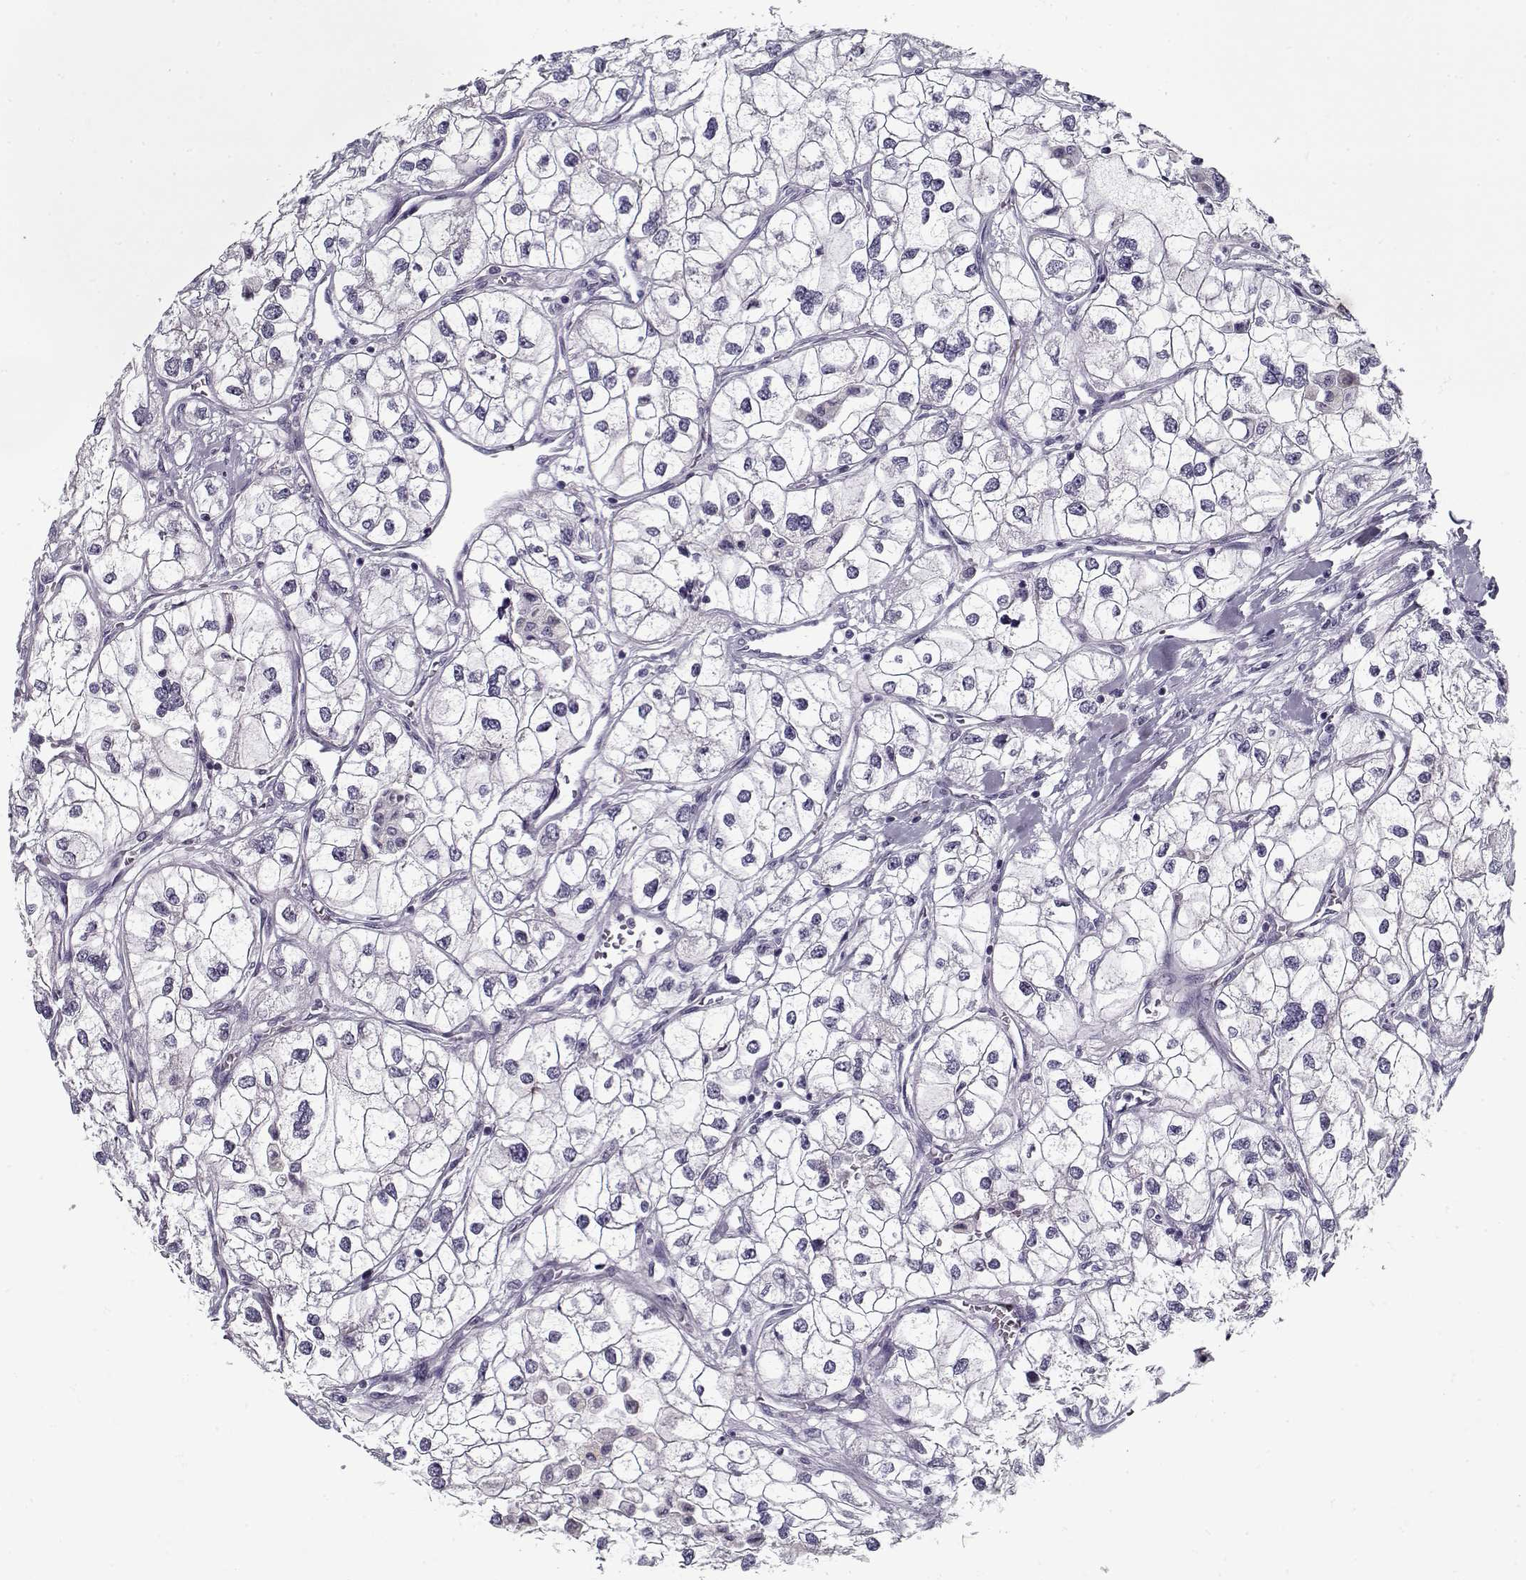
{"staining": {"intensity": "negative", "quantity": "none", "location": "none"}, "tissue": "renal cancer", "cell_type": "Tumor cells", "image_type": "cancer", "snomed": [{"axis": "morphology", "description": "Adenocarcinoma, NOS"}, {"axis": "topography", "description": "Kidney"}], "caption": "The image reveals no staining of tumor cells in renal cancer (adenocarcinoma).", "gene": "SPACA9", "patient": {"sex": "male", "age": 59}}